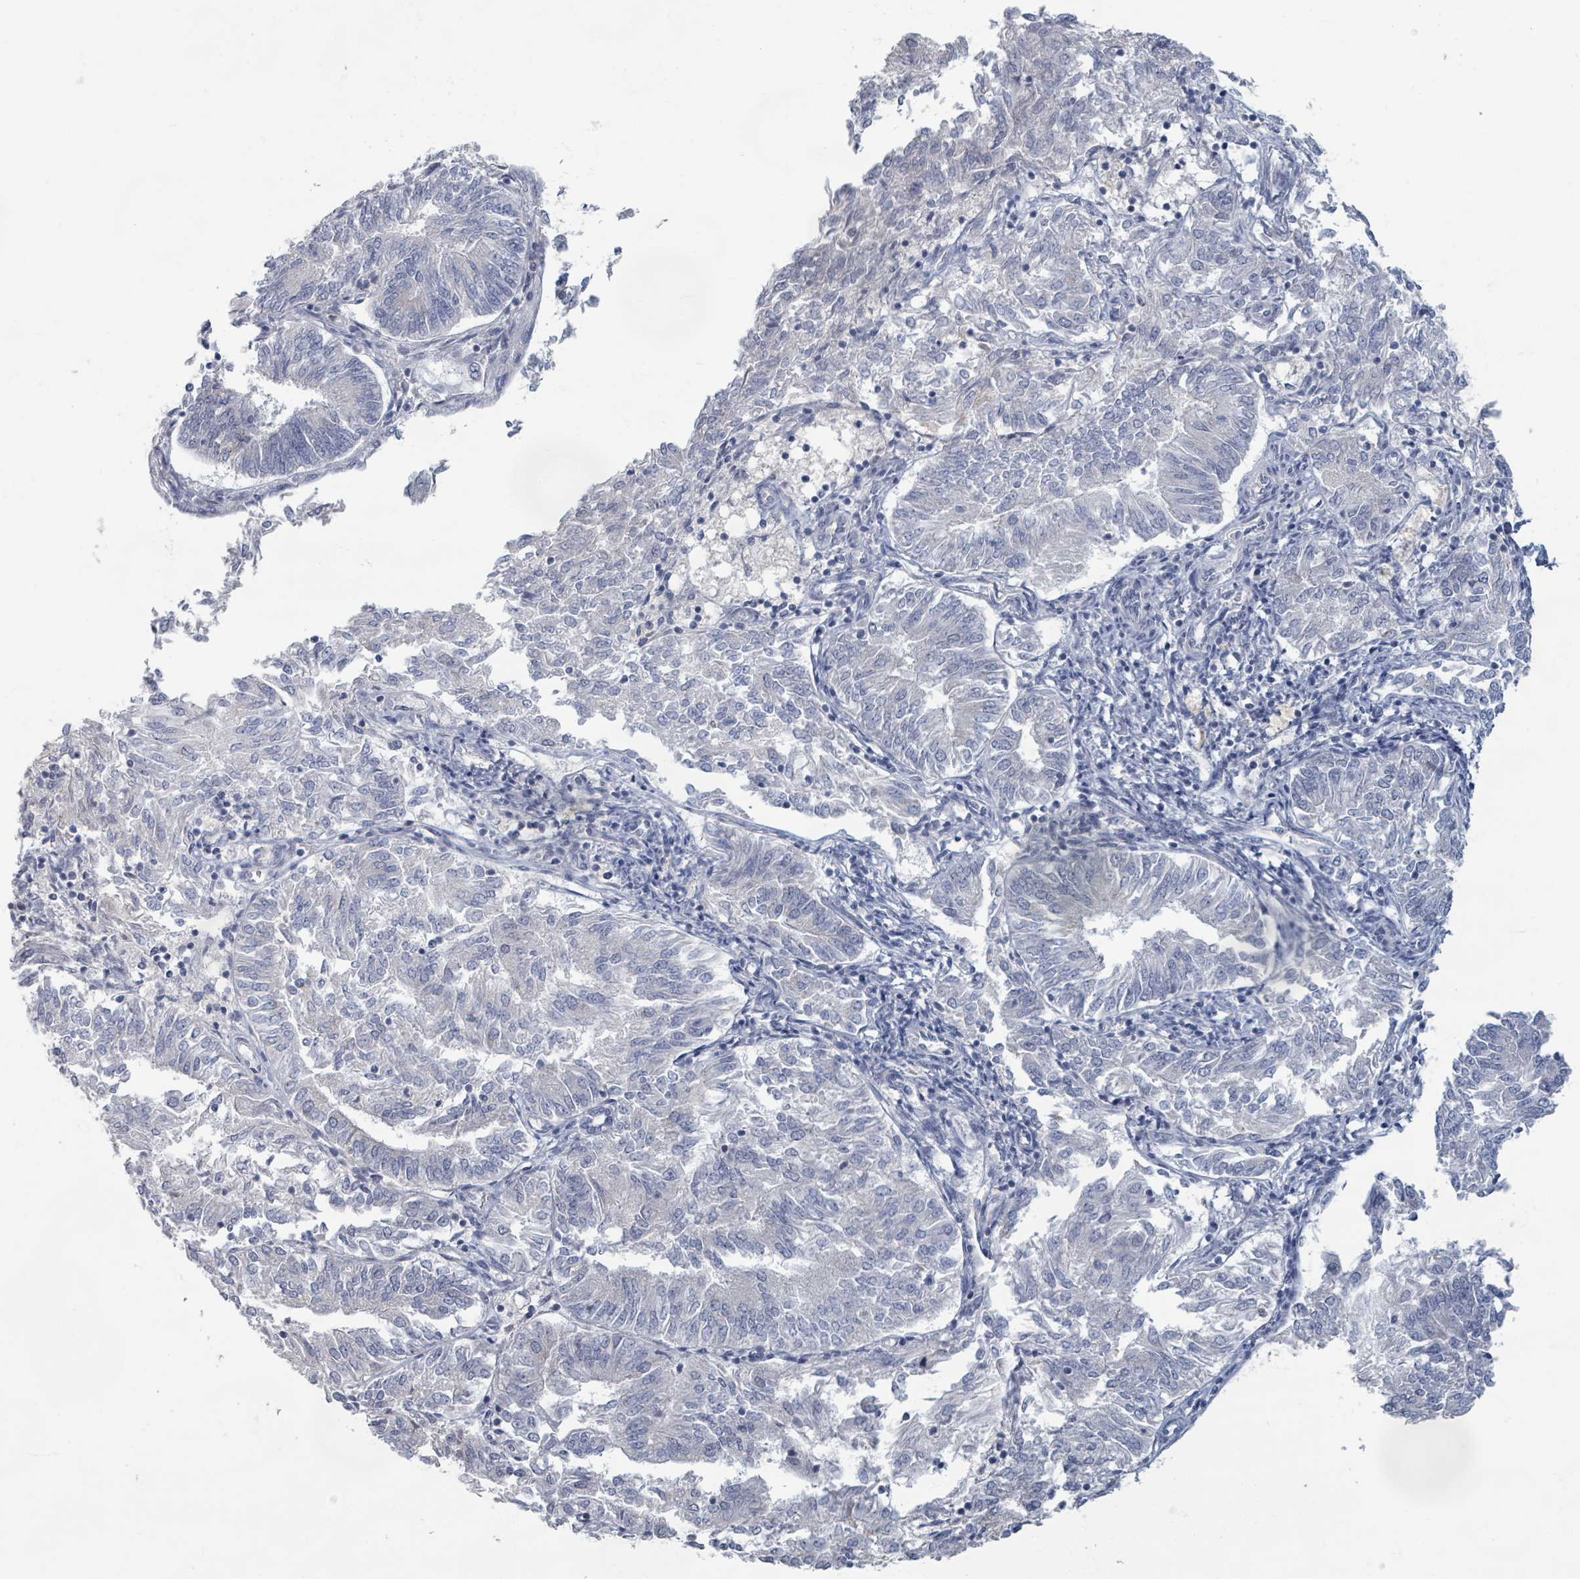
{"staining": {"intensity": "negative", "quantity": "none", "location": "none"}, "tissue": "endometrial cancer", "cell_type": "Tumor cells", "image_type": "cancer", "snomed": [{"axis": "morphology", "description": "Adenocarcinoma, NOS"}, {"axis": "topography", "description": "Endometrium"}], "caption": "An IHC photomicrograph of endometrial adenocarcinoma is shown. There is no staining in tumor cells of endometrial adenocarcinoma.", "gene": "WNT11", "patient": {"sex": "female", "age": 58}}